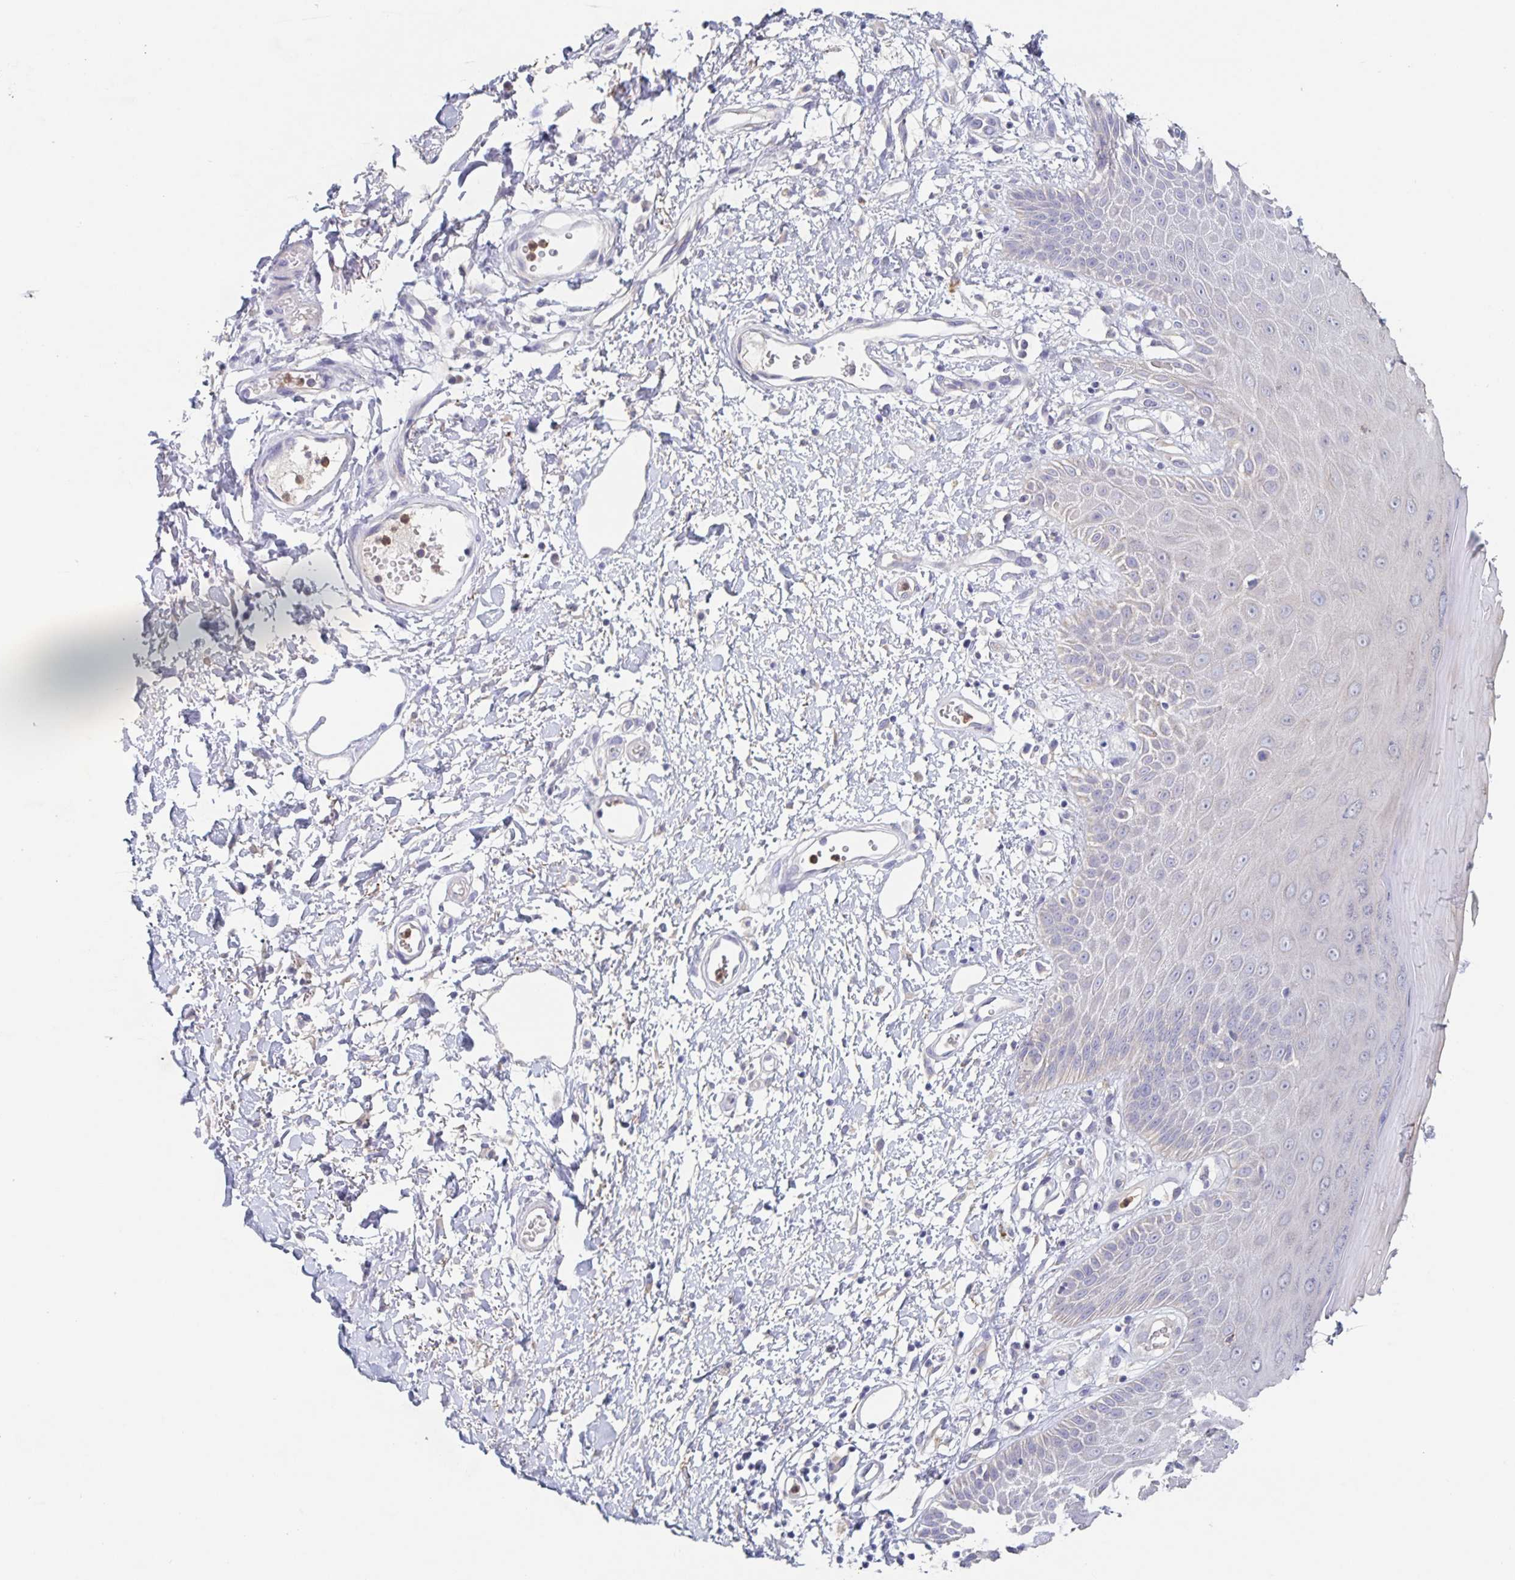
{"staining": {"intensity": "weak", "quantity": "<25%", "location": "cytoplasmic/membranous"}, "tissue": "skin", "cell_type": "Epidermal cells", "image_type": "normal", "snomed": [{"axis": "morphology", "description": "Normal tissue, NOS"}, {"axis": "topography", "description": "Anal"}, {"axis": "topography", "description": "Peripheral nerve tissue"}], "caption": "High power microscopy micrograph of an immunohistochemistry (IHC) micrograph of normal skin, revealing no significant expression in epidermal cells. Brightfield microscopy of immunohistochemistry (IHC) stained with DAB (3,3'-diaminobenzidine) (brown) and hematoxylin (blue), captured at high magnification.", "gene": "CDC42BPG", "patient": {"sex": "male", "age": 78}}